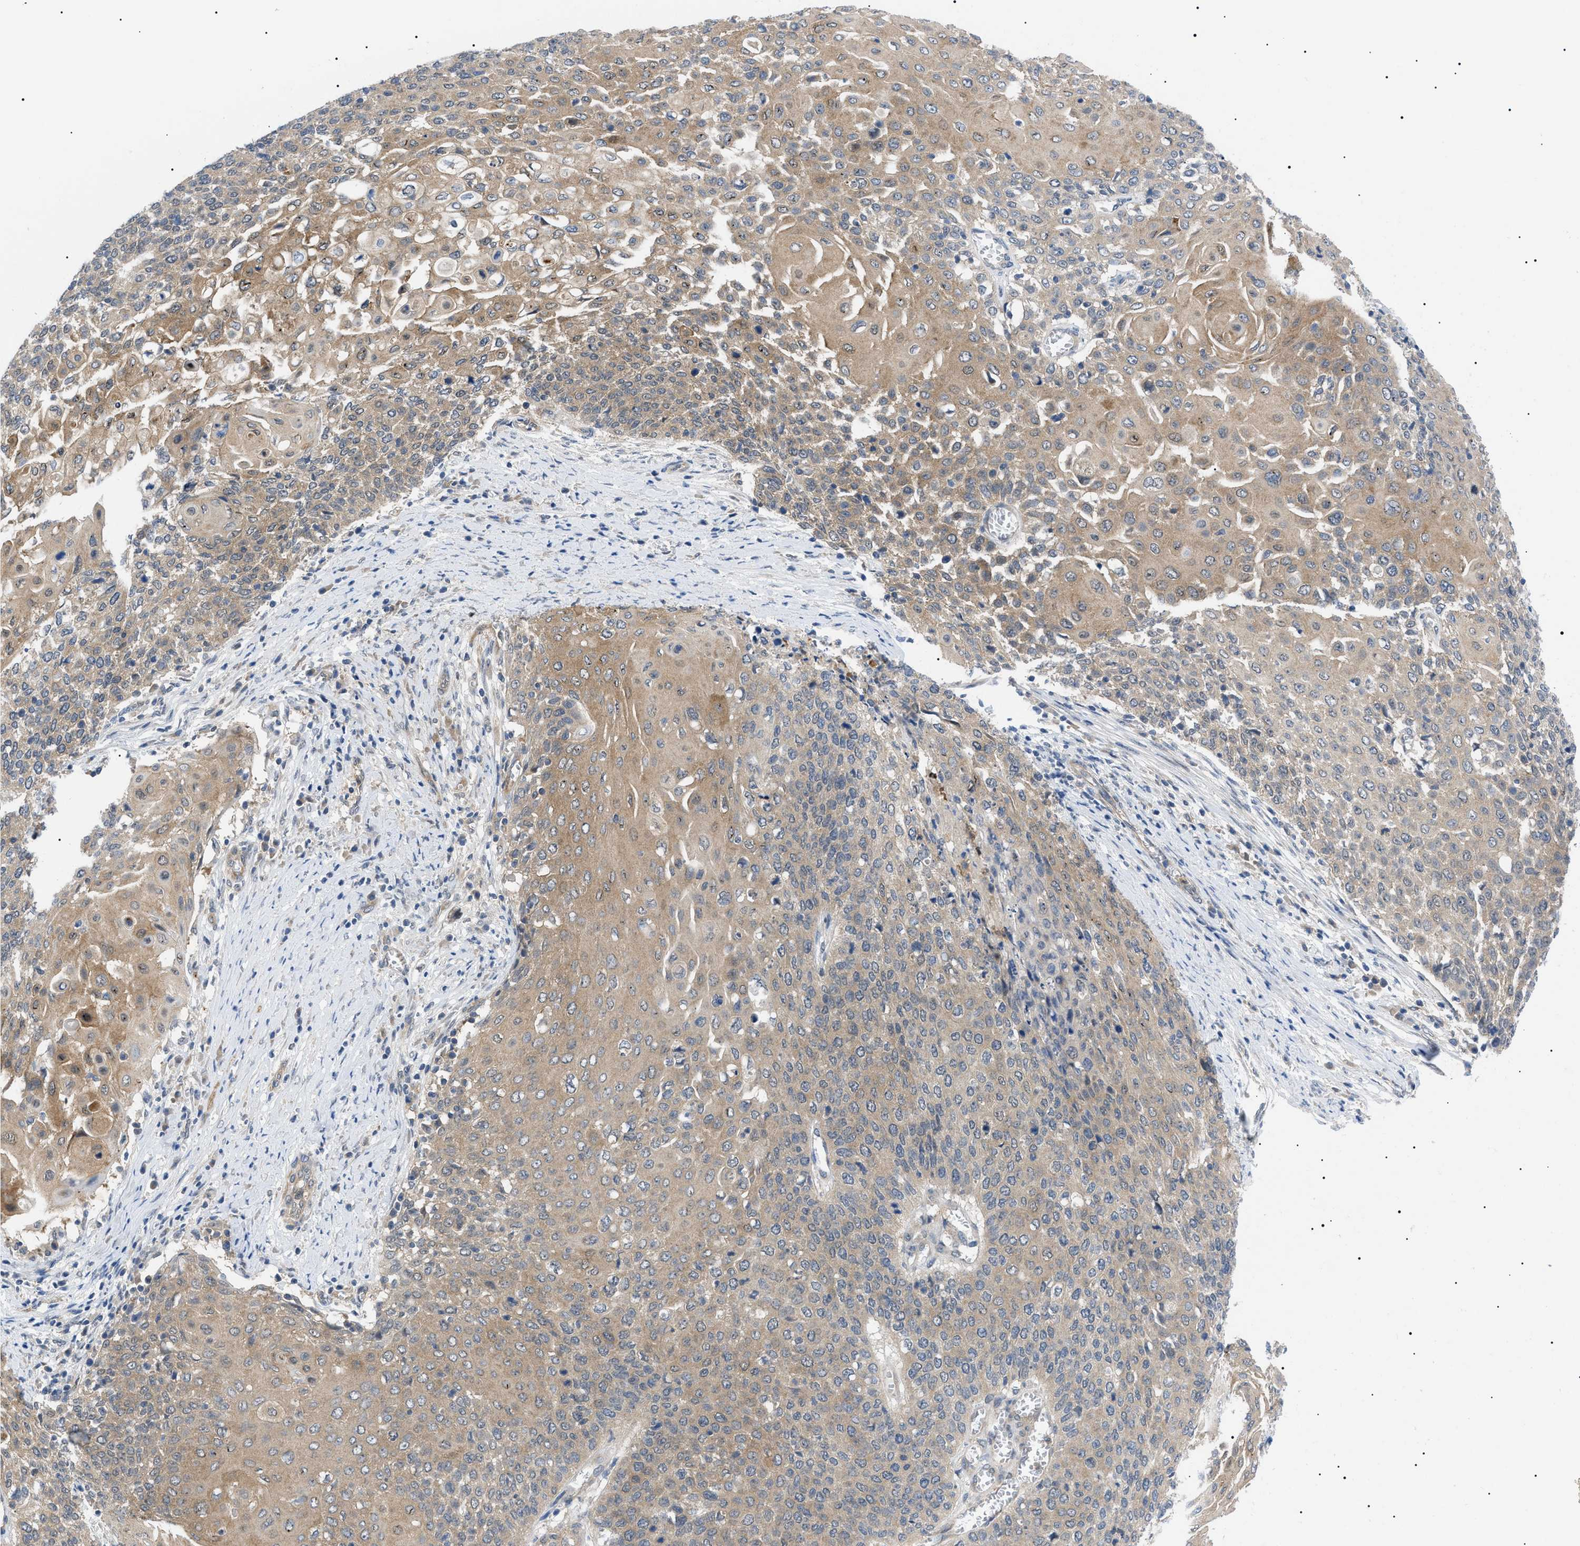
{"staining": {"intensity": "weak", "quantity": ">75%", "location": "cytoplasmic/membranous"}, "tissue": "cervical cancer", "cell_type": "Tumor cells", "image_type": "cancer", "snomed": [{"axis": "morphology", "description": "Squamous cell carcinoma, NOS"}, {"axis": "topography", "description": "Cervix"}], "caption": "Cervical squamous cell carcinoma tissue shows weak cytoplasmic/membranous expression in about >75% of tumor cells, visualized by immunohistochemistry.", "gene": "RIPK1", "patient": {"sex": "female", "age": 39}}